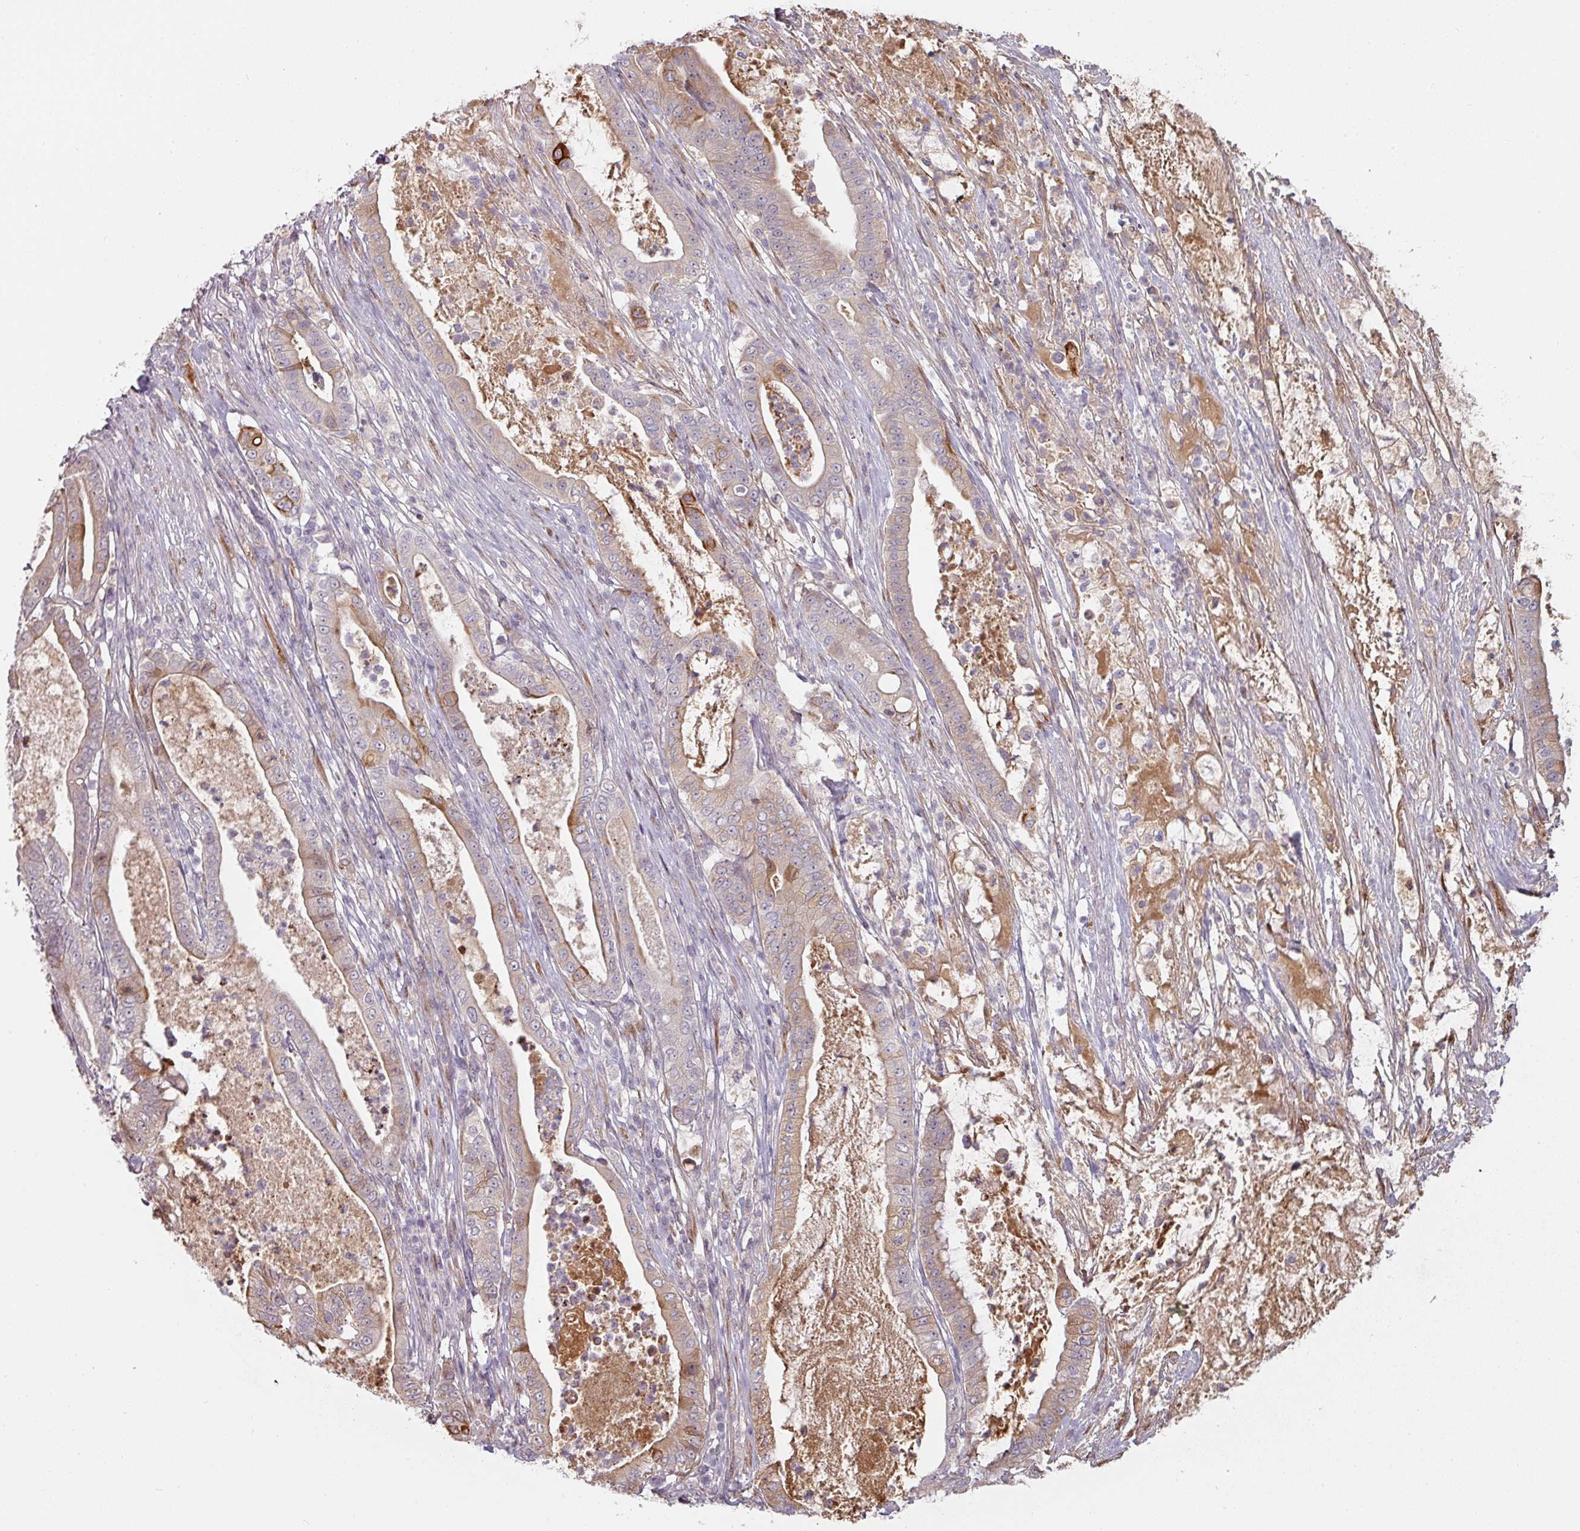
{"staining": {"intensity": "strong", "quantity": "<25%", "location": "cytoplasmic/membranous"}, "tissue": "pancreatic cancer", "cell_type": "Tumor cells", "image_type": "cancer", "snomed": [{"axis": "morphology", "description": "Adenocarcinoma, NOS"}, {"axis": "topography", "description": "Pancreas"}], "caption": "Pancreatic cancer stained for a protein exhibits strong cytoplasmic/membranous positivity in tumor cells. Immunohistochemistry stains the protein of interest in brown and the nuclei are stained blue.", "gene": "CEP78", "patient": {"sex": "male", "age": 71}}